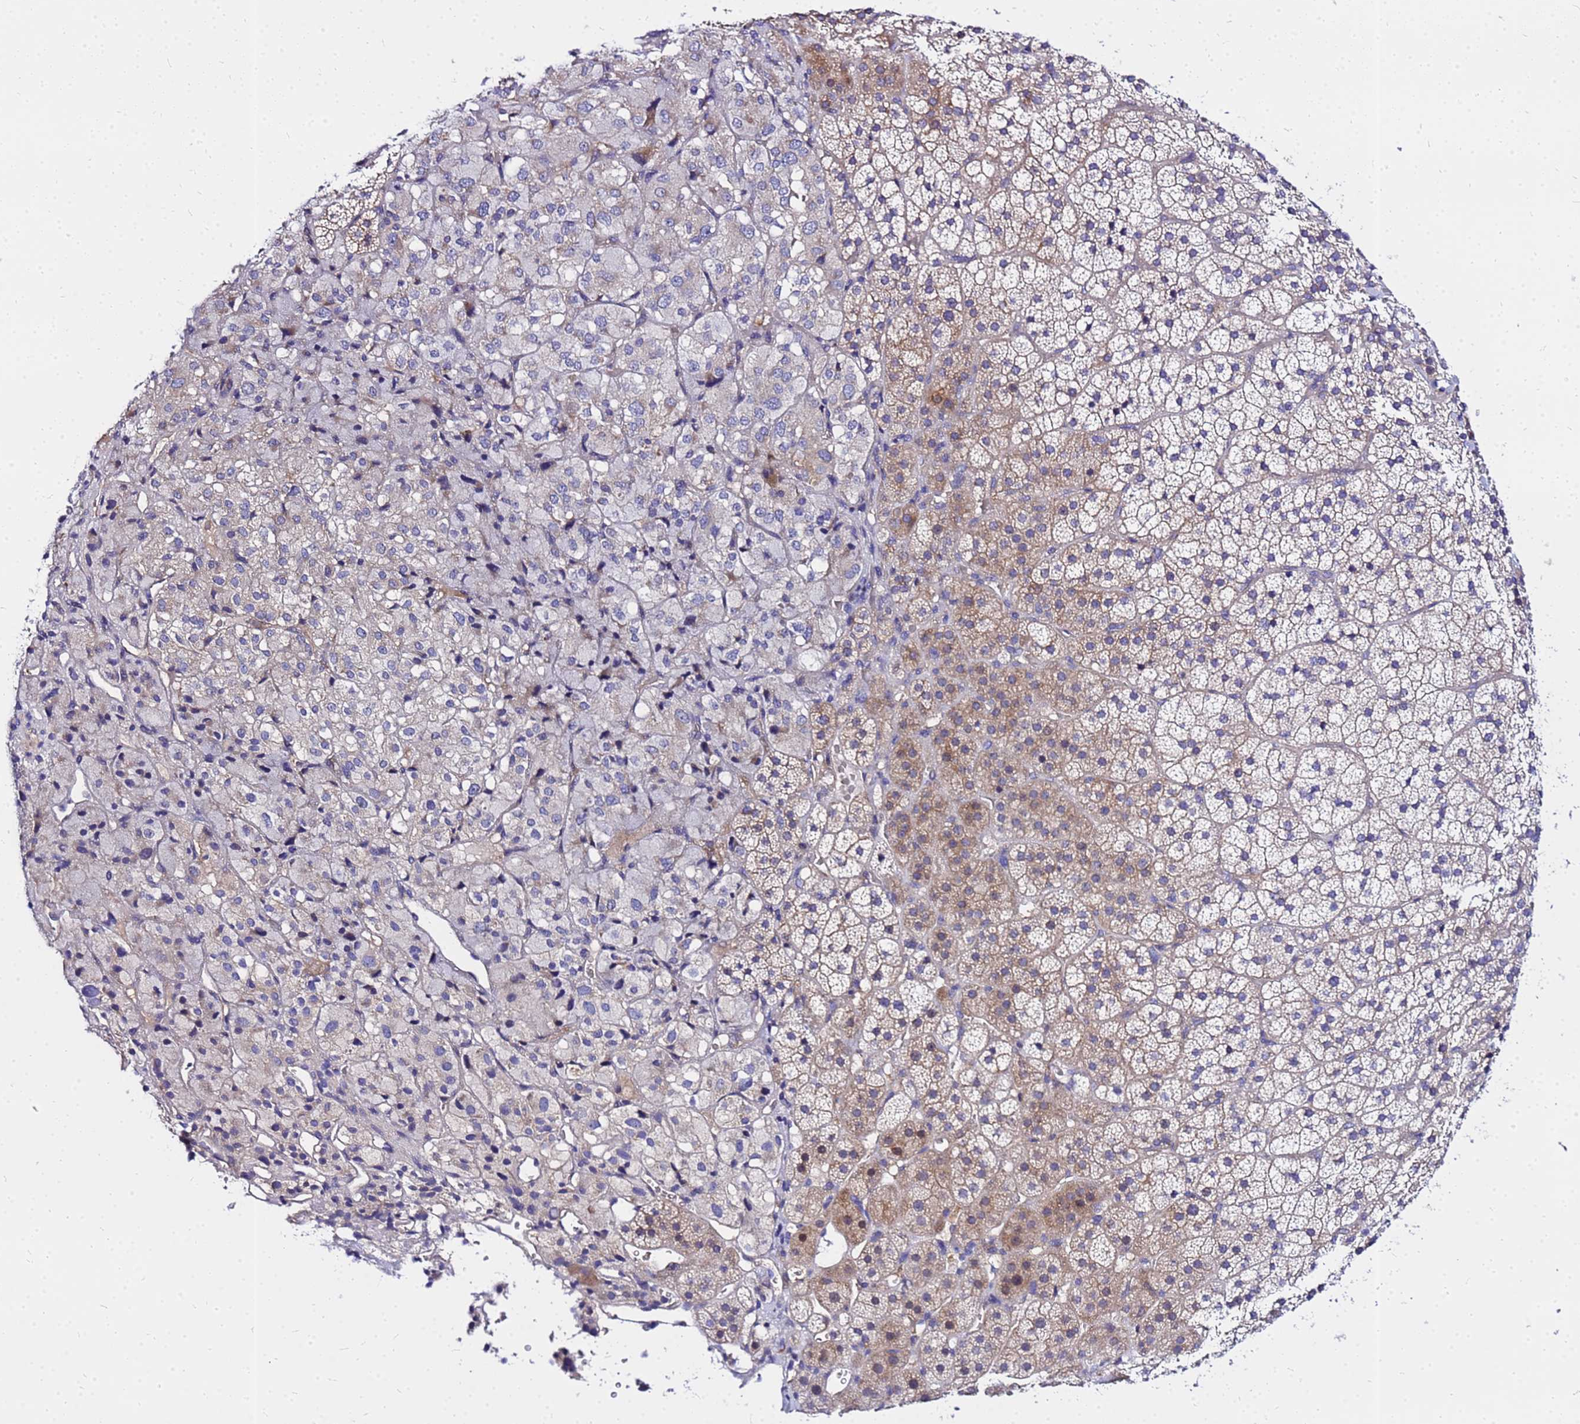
{"staining": {"intensity": "moderate", "quantity": "<25%", "location": "cytoplasmic/membranous"}, "tissue": "adrenal gland", "cell_type": "Glandular cells", "image_type": "normal", "snomed": [{"axis": "morphology", "description": "Normal tissue, NOS"}, {"axis": "topography", "description": "Adrenal gland"}], "caption": "About <25% of glandular cells in normal human adrenal gland display moderate cytoplasmic/membranous protein expression as visualized by brown immunohistochemical staining.", "gene": "HERC5", "patient": {"sex": "female", "age": 44}}